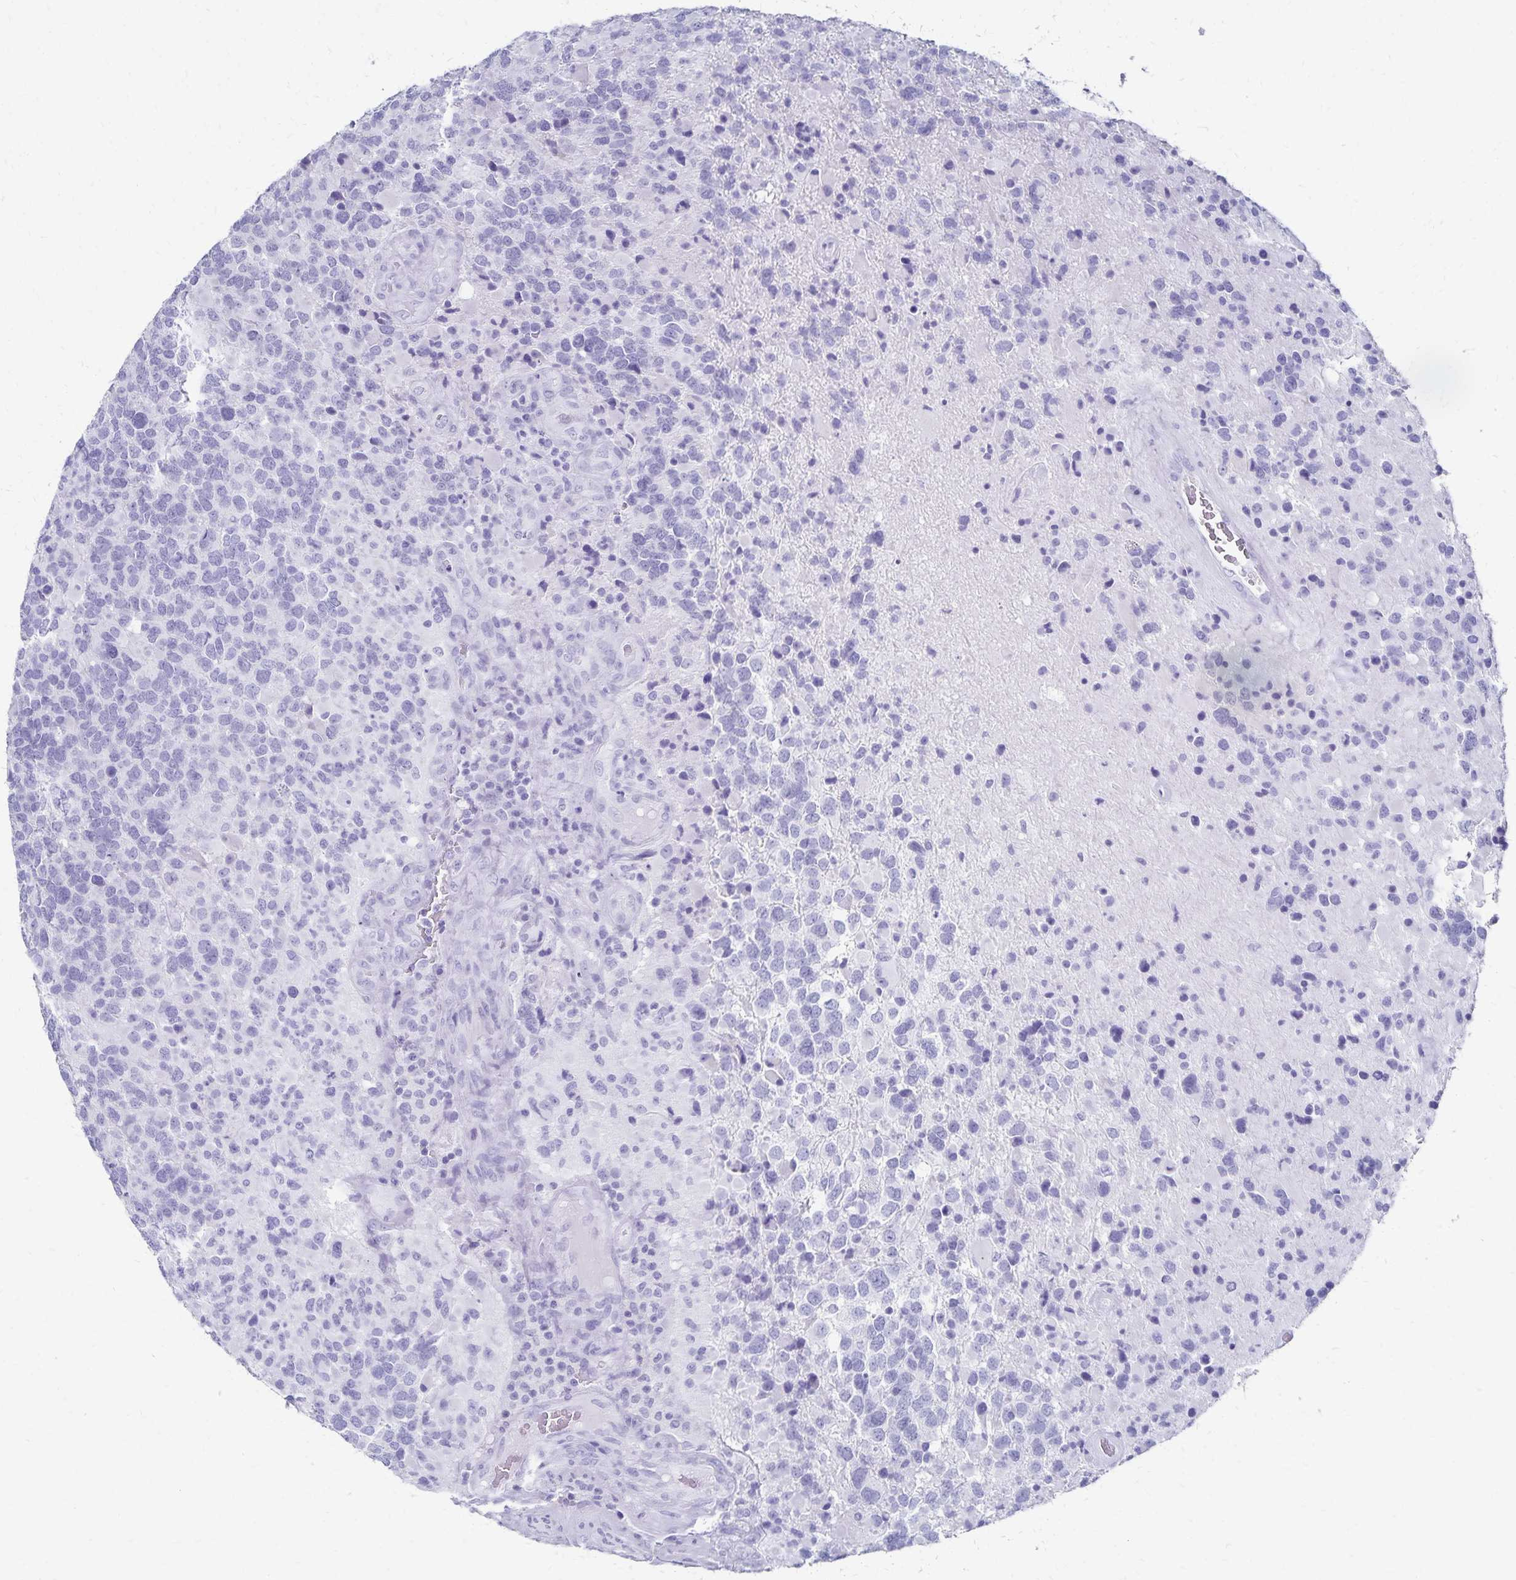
{"staining": {"intensity": "negative", "quantity": "none", "location": "none"}, "tissue": "glioma", "cell_type": "Tumor cells", "image_type": "cancer", "snomed": [{"axis": "morphology", "description": "Glioma, malignant, High grade"}, {"axis": "topography", "description": "Brain"}], "caption": "Glioma was stained to show a protein in brown. There is no significant expression in tumor cells.", "gene": "GIP", "patient": {"sex": "female", "age": 40}}